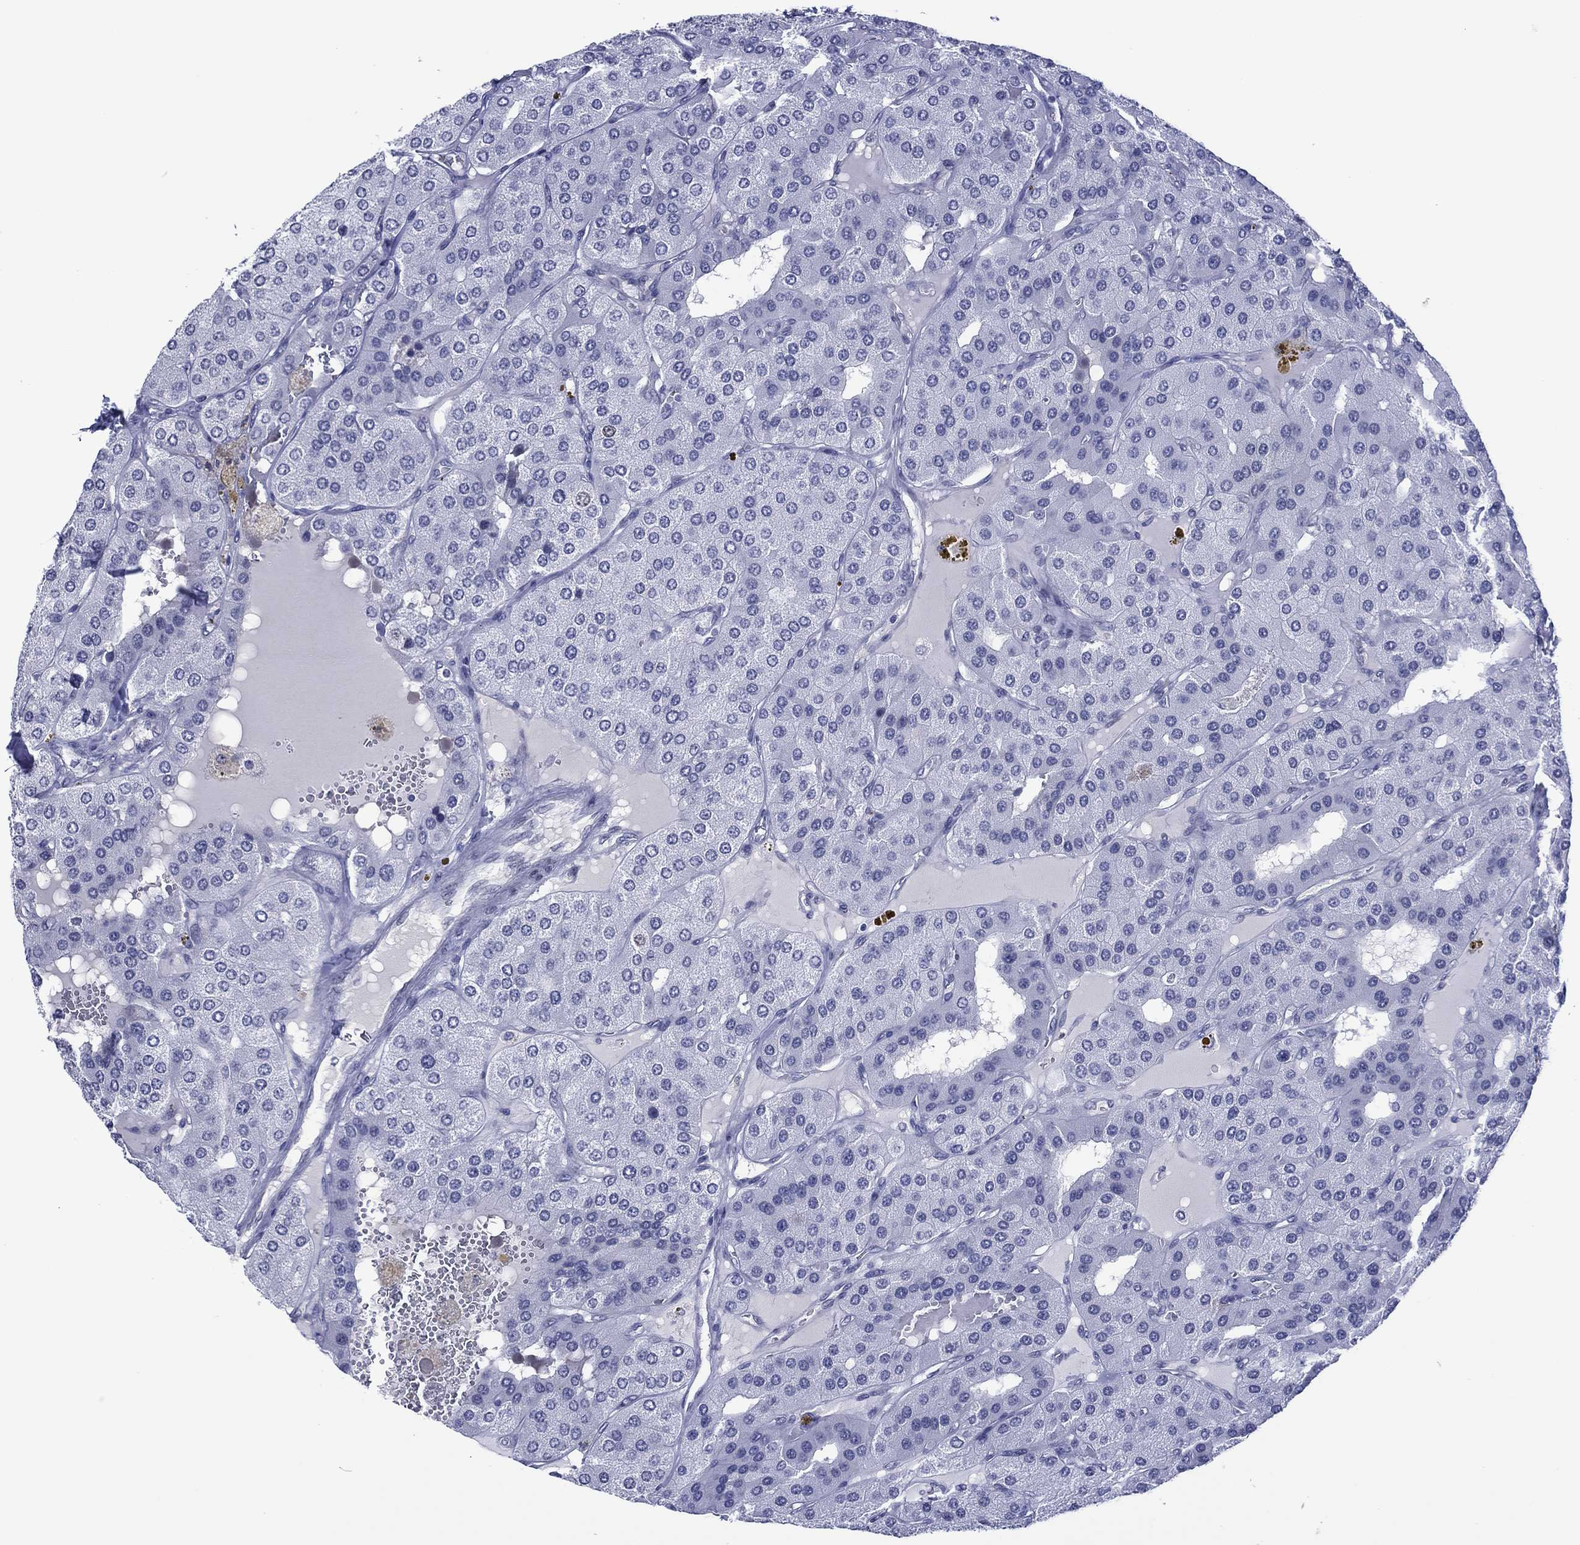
{"staining": {"intensity": "negative", "quantity": "none", "location": "none"}, "tissue": "parathyroid gland", "cell_type": "Glandular cells", "image_type": "normal", "snomed": [{"axis": "morphology", "description": "Normal tissue, NOS"}, {"axis": "morphology", "description": "Adenoma, NOS"}, {"axis": "topography", "description": "Parathyroid gland"}], "caption": "This histopathology image is of benign parathyroid gland stained with immunohistochemistry to label a protein in brown with the nuclei are counter-stained blue. There is no positivity in glandular cells.", "gene": "GATA6", "patient": {"sex": "female", "age": 86}}